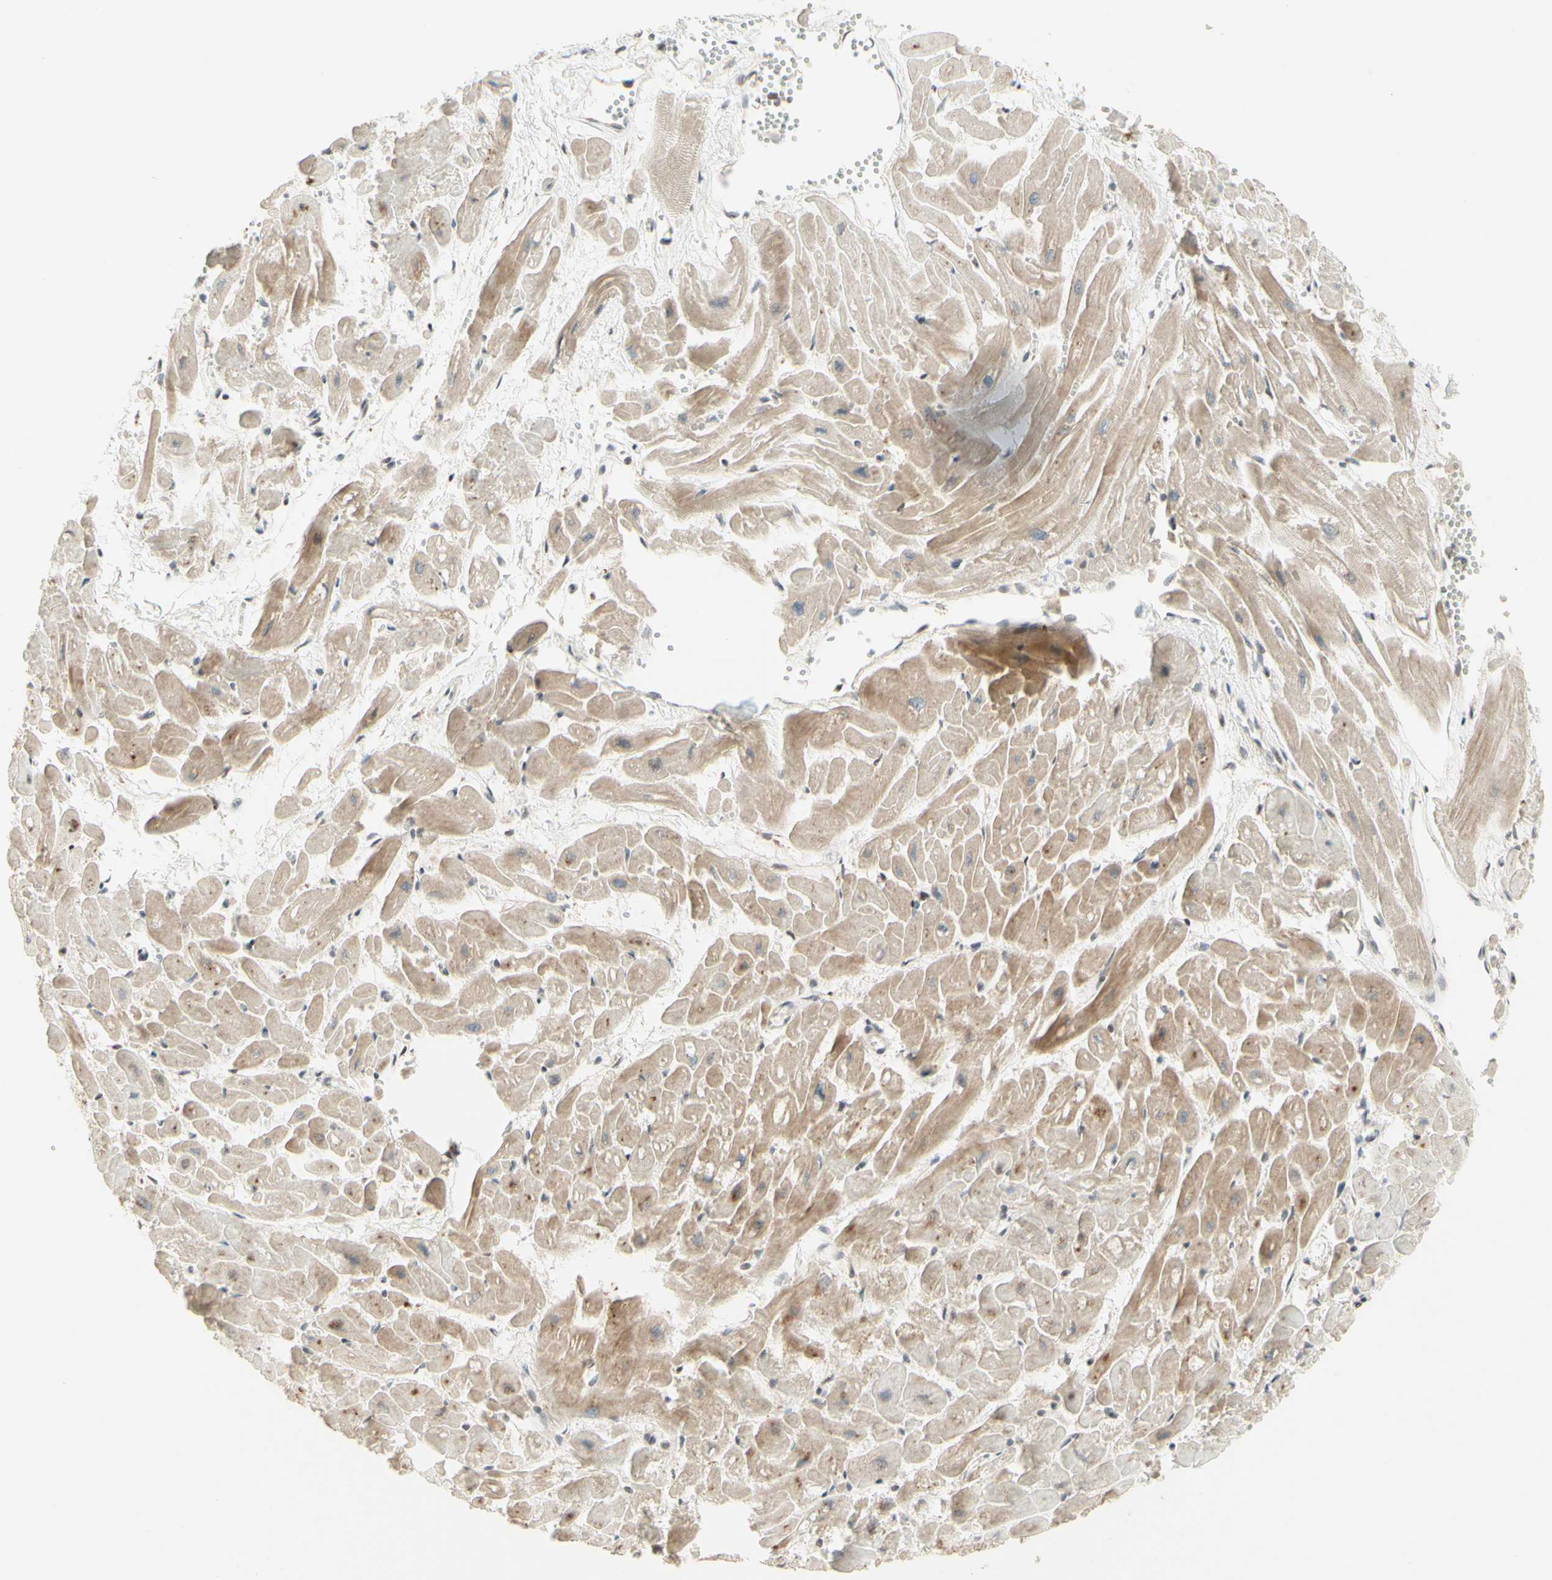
{"staining": {"intensity": "weak", "quantity": ">75%", "location": "cytoplasmic/membranous"}, "tissue": "heart muscle", "cell_type": "Cardiomyocytes", "image_type": "normal", "snomed": [{"axis": "morphology", "description": "Normal tissue, NOS"}, {"axis": "topography", "description": "Heart"}], "caption": "This is an image of IHC staining of normal heart muscle, which shows weak expression in the cytoplasmic/membranous of cardiomyocytes.", "gene": "ZW10", "patient": {"sex": "female", "age": 19}}